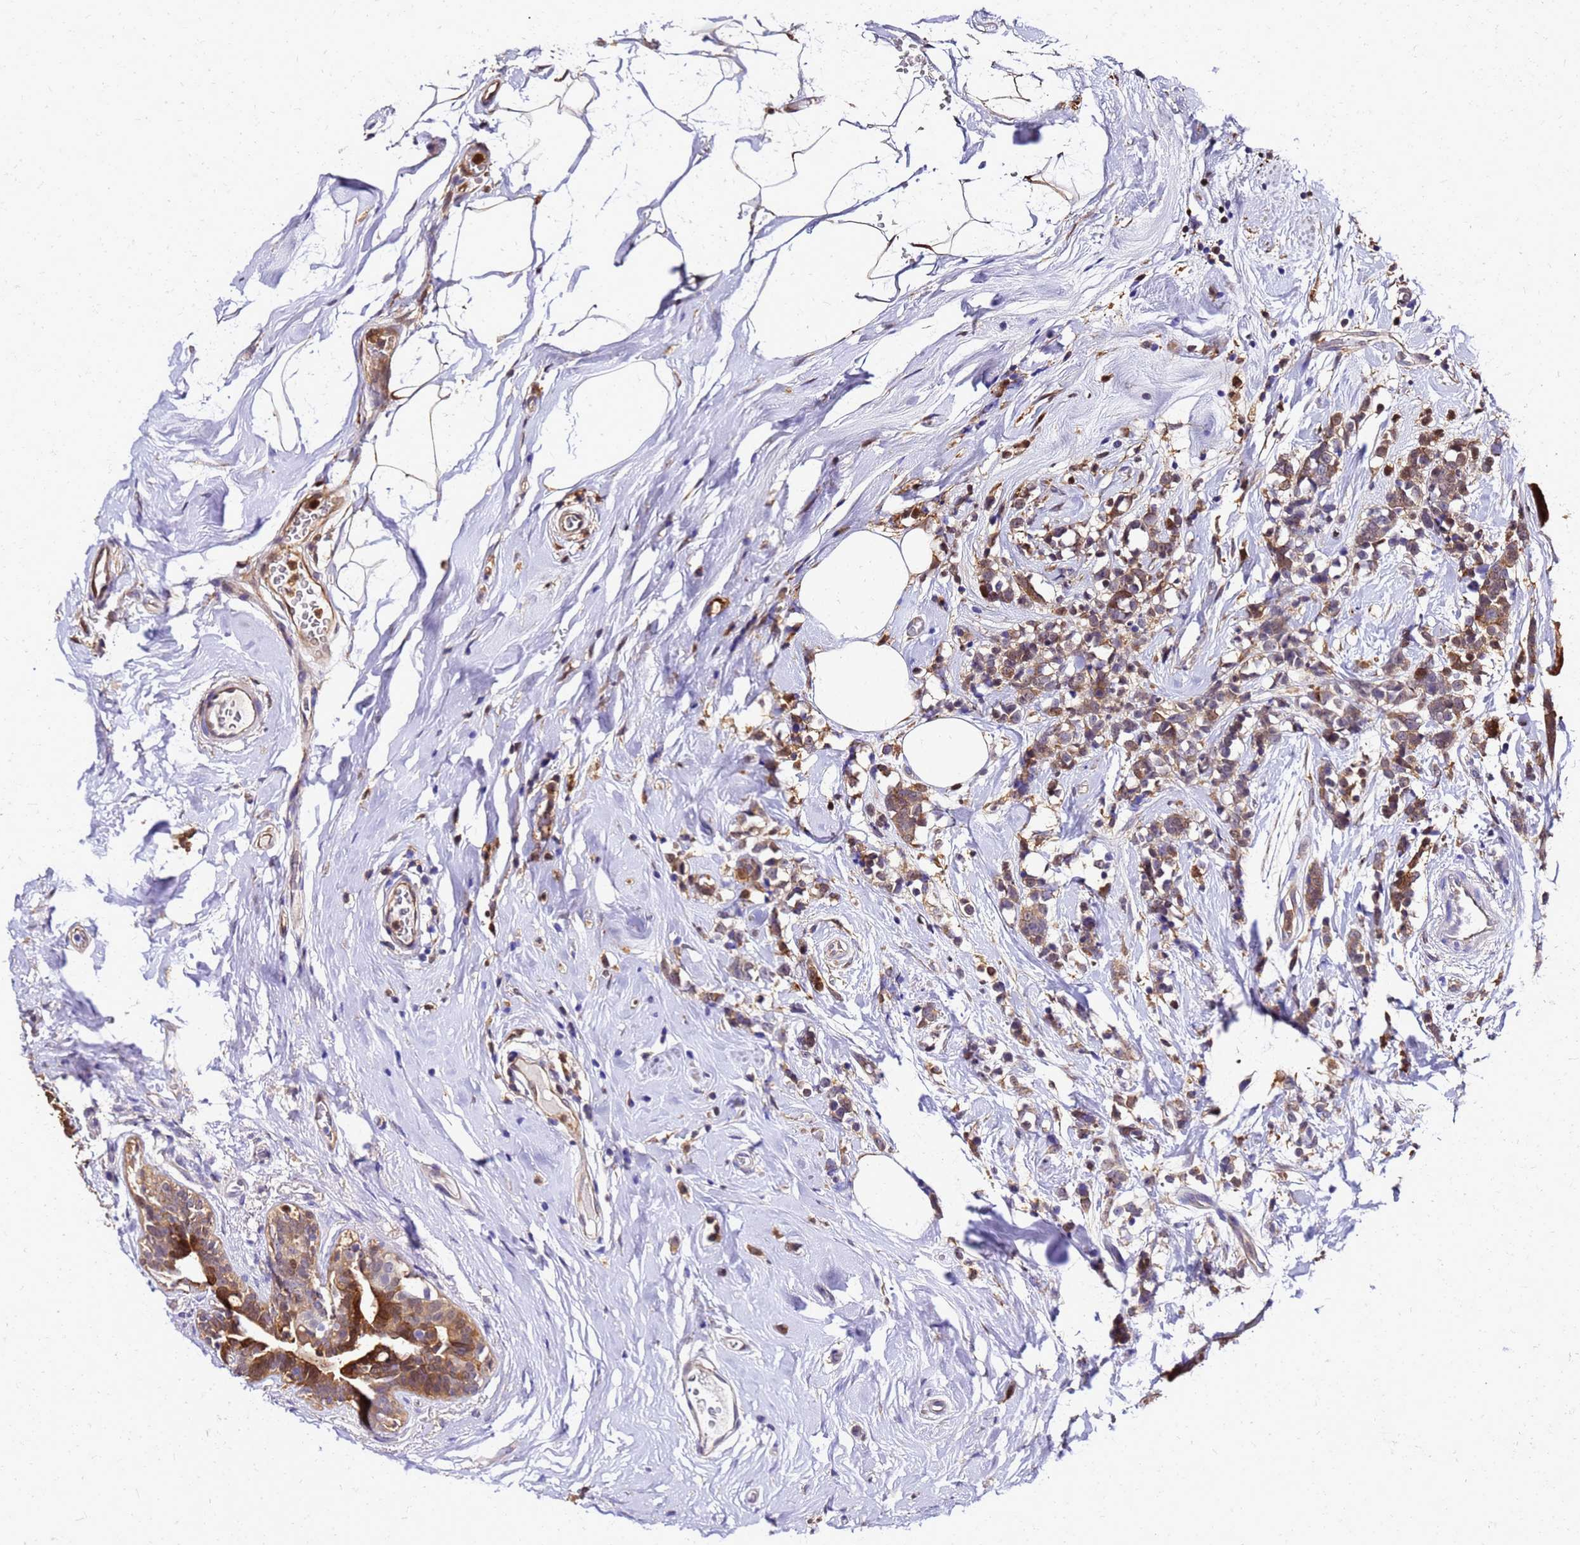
{"staining": {"intensity": "strong", "quantity": "<25%", "location": "cytoplasmic/membranous,nuclear"}, "tissue": "breast cancer", "cell_type": "Tumor cells", "image_type": "cancer", "snomed": [{"axis": "morphology", "description": "Lobular carcinoma"}, {"axis": "topography", "description": "Breast"}], "caption": "An immunohistochemistry histopathology image of tumor tissue is shown. Protein staining in brown shows strong cytoplasmic/membranous and nuclear positivity in breast cancer (lobular carcinoma) within tumor cells.", "gene": "S100A11", "patient": {"sex": "female", "age": 58}}